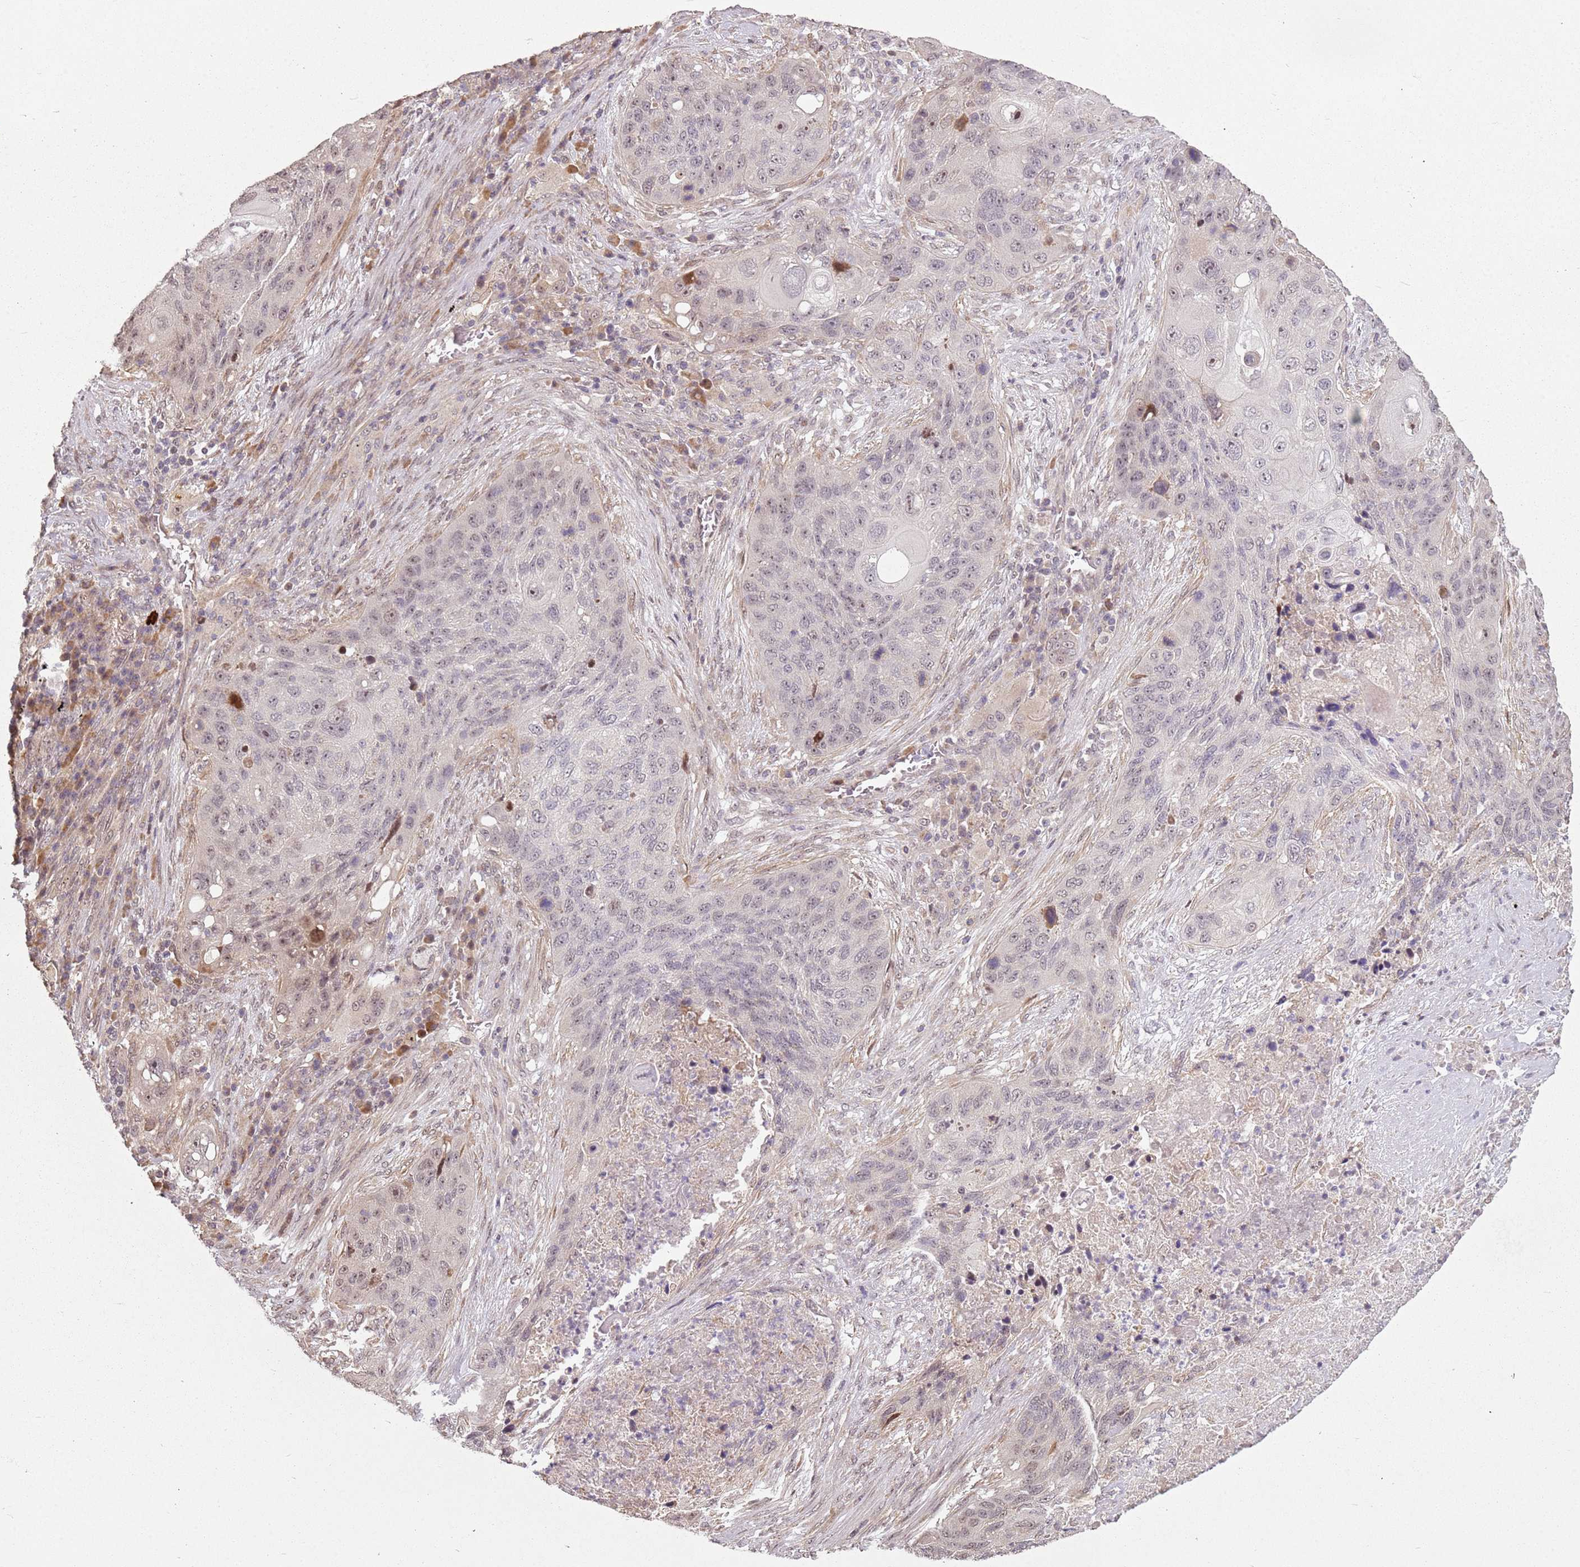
{"staining": {"intensity": "weak", "quantity": "<25%", "location": "nuclear"}, "tissue": "lung cancer", "cell_type": "Tumor cells", "image_type": "cancer", "snomed": [{"axis": "morphology", "description": "Squamous cell carcinoma, NOS"}, {"axis": "topography", "description": "Lung"}], "caption": "Image shows no protein positivity in tumor cells of squamous cell carcinoma (lung) tissue. The staining is performed using DAB (3,3'-diaminobenzidine) brown chromogen with nuclei counter-stained in using hematoxylin.", "gene": "CHURC1", "patient": {"sex": "female", "age": 63}}